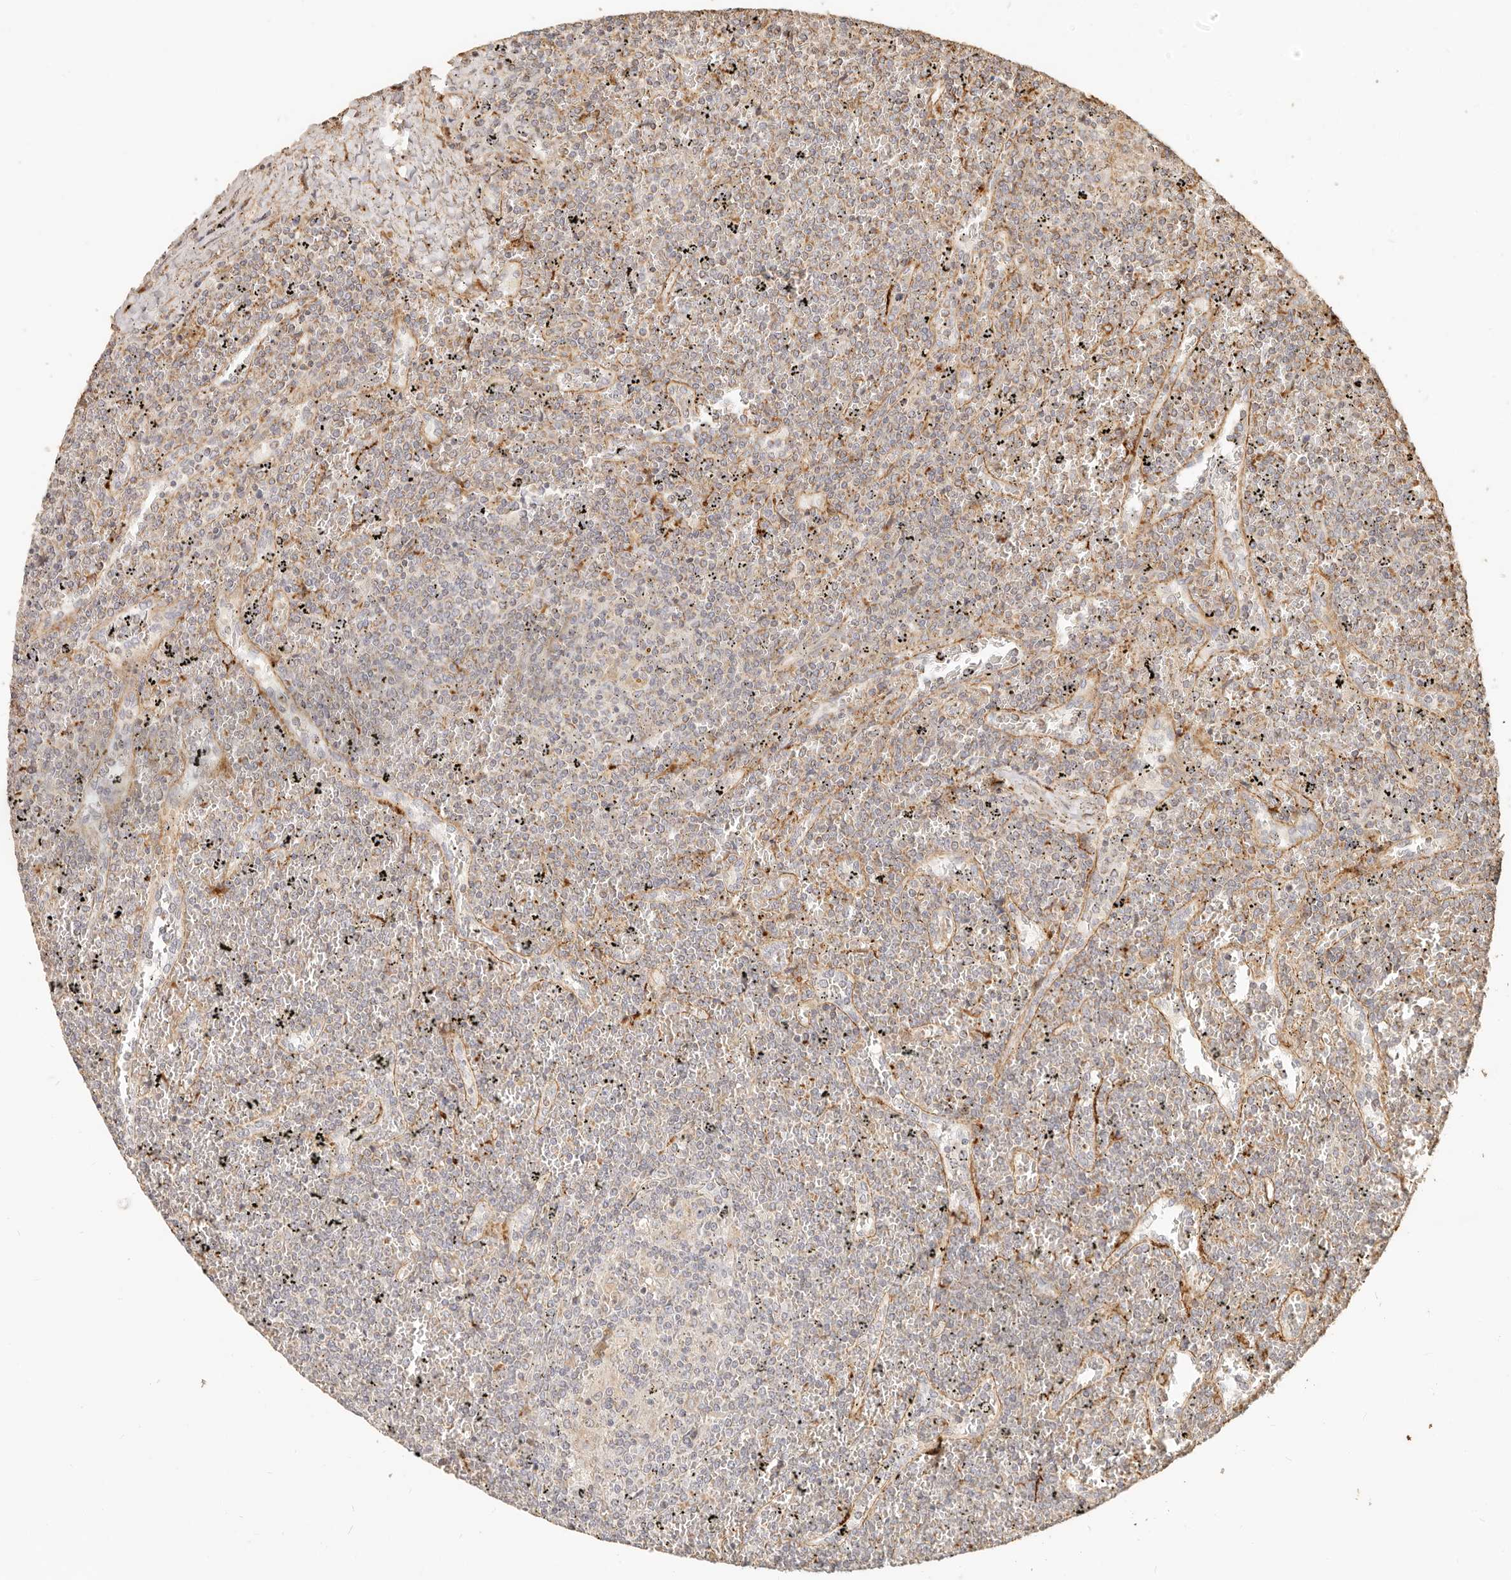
{"staining": {"intensity": "weak", "quantity": "<25%", "location": "cytoplasmic/membranous"}, "tissue": "lymphoma", "cell_type": "Tumor cells", "image_type": "cancer", "snomed": [{"axis": "morphology", "description": "Malignant lymphoma, non-Hodgkin's type, Low grade"}, {"axis": "topography", "description": "Spleen"}], "caption": "IHC of lymphoma shows no staining in tumor cells.", "gene": "PTPN22", "patient": {"sex": "female", "age": 19}}